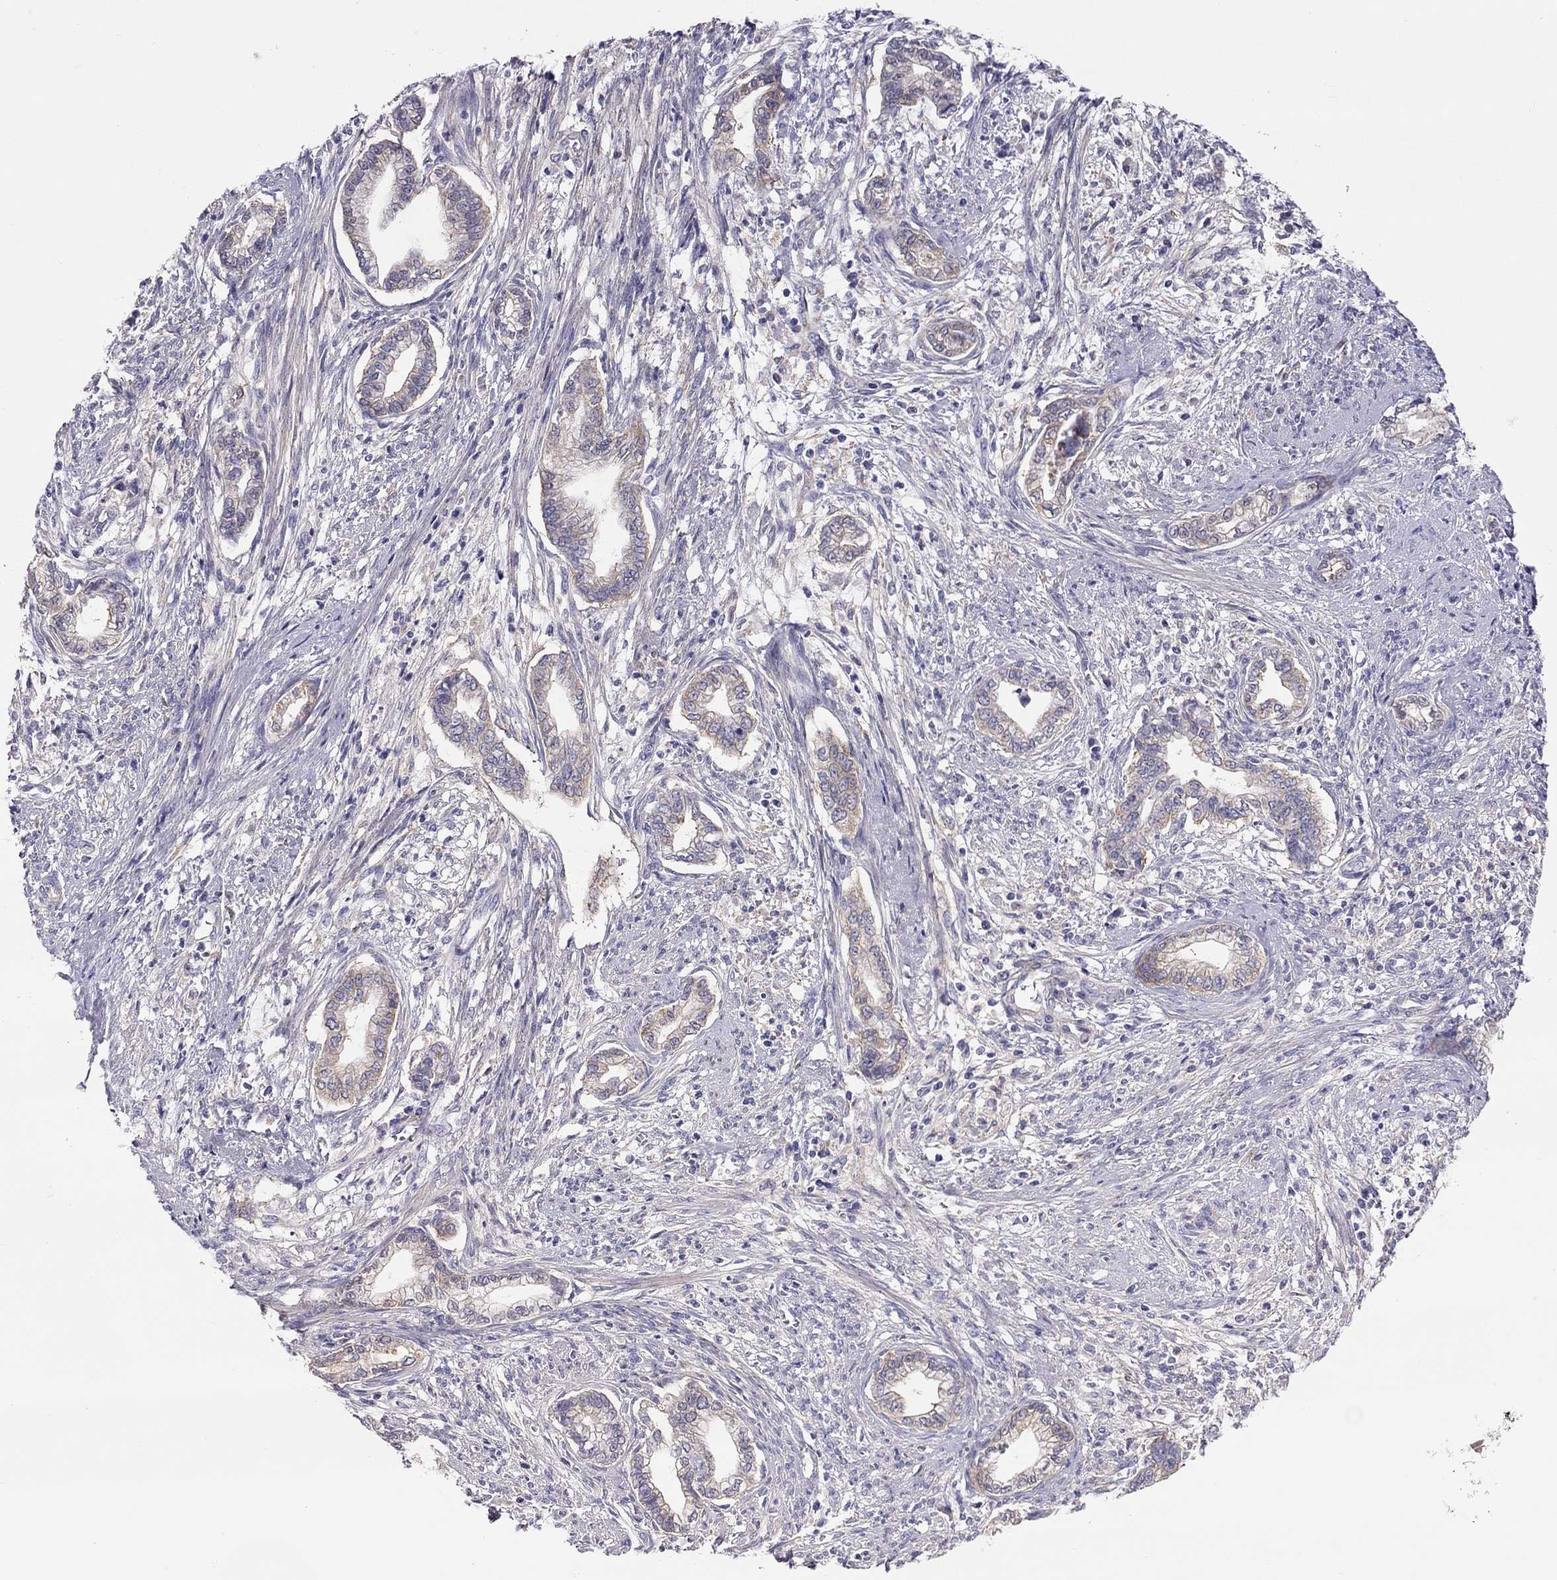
{"staining": {"intensity": "weak", "quantity": "25%-75%", "location": "cytoplasmic/membranous"}, "tissue": "cervical cancer", "cell_type": "Tumor cells", "image_type": "cancer", "snomed": [{"axis": "morphology", "description": "Adenocarcinoma, NOS"}, {"axis": "topography", "description": "Cervix"}], "caption": "Immunohistochemical staining of cervical cancer (adenocarcinoma) demonstrates low levels of weak cytoplasmic/membranous expression in approximately 25%-75% of tumor cells.", "gene": "ALOX15B", "patient": {"sex": "female", "age": 62}}